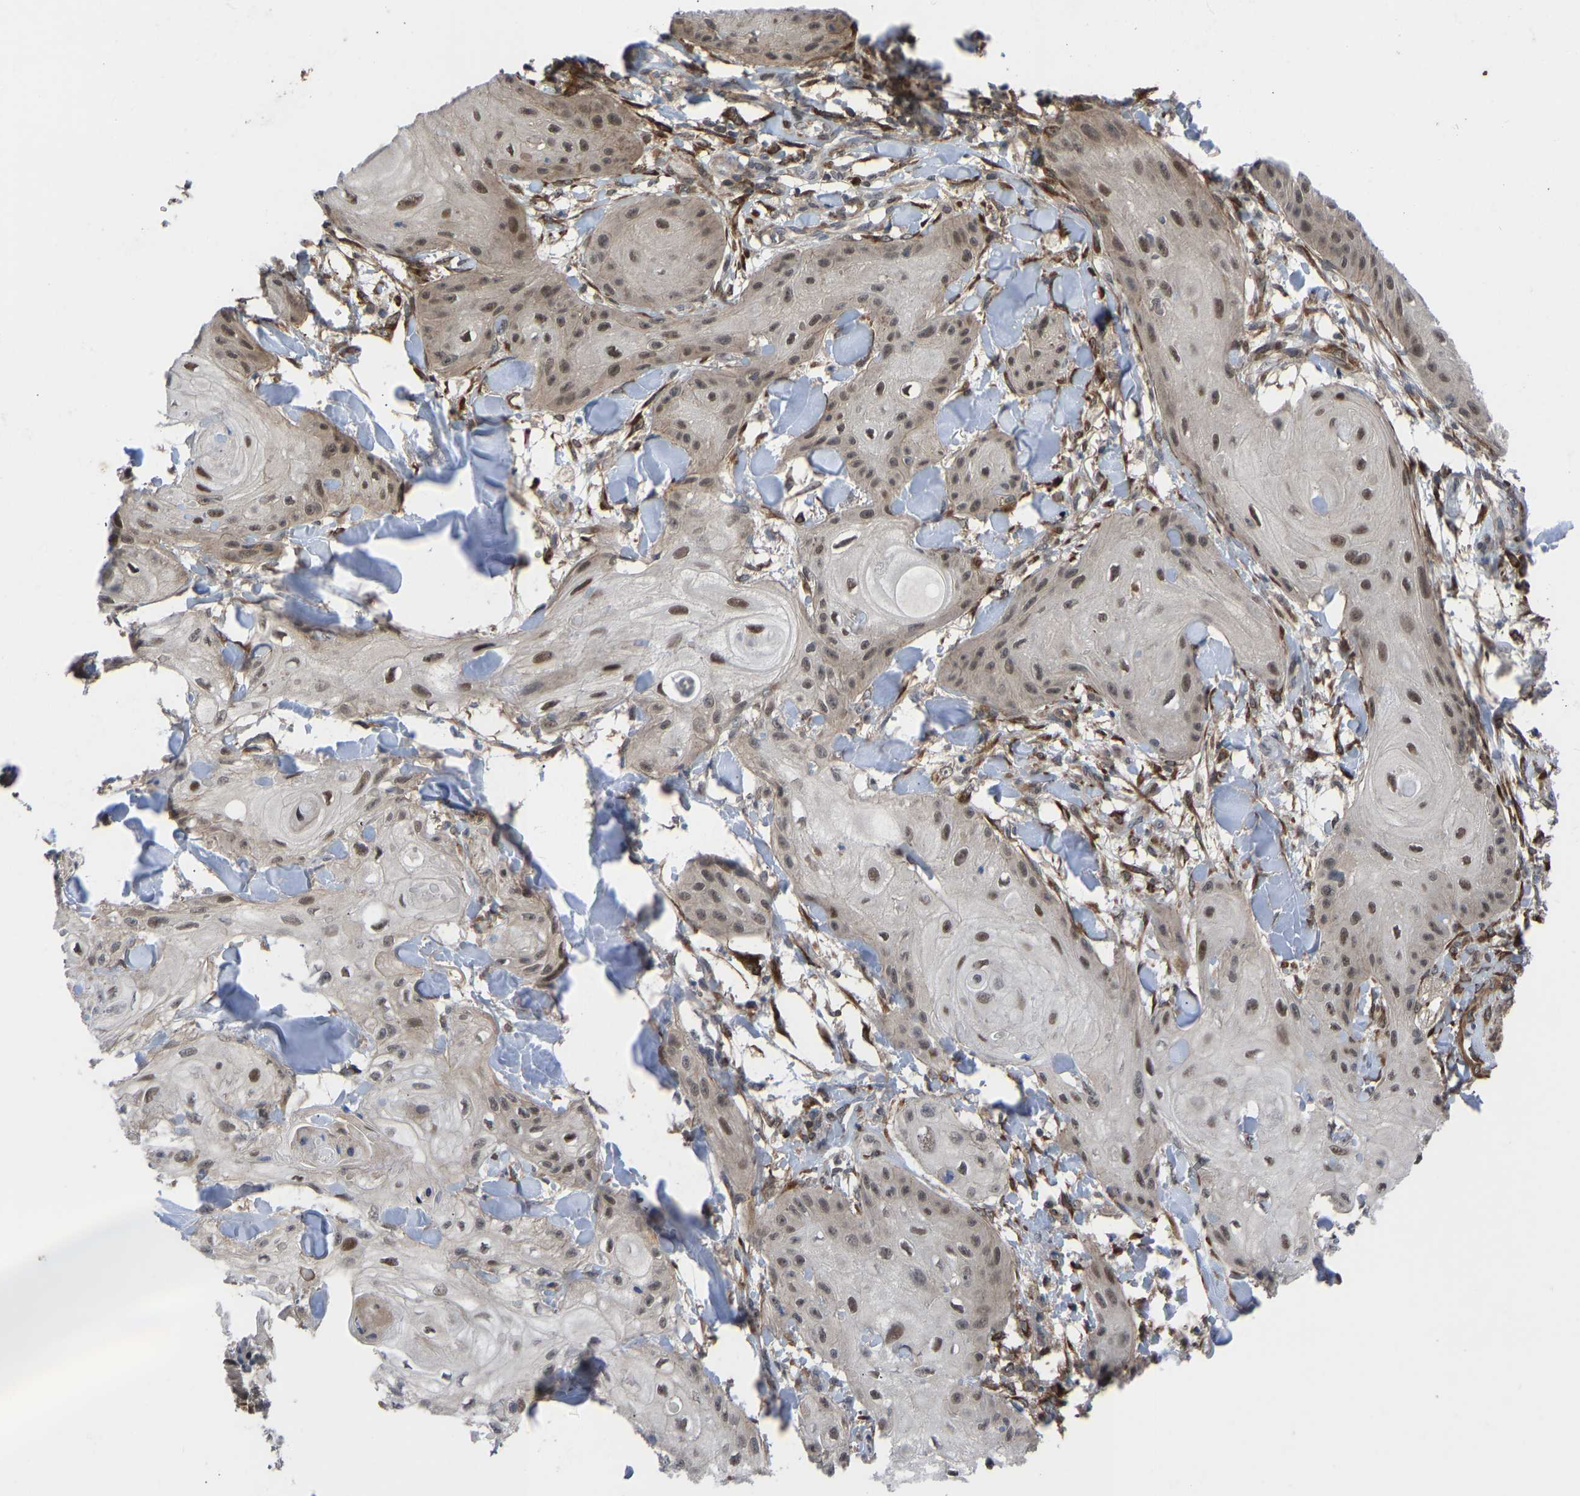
{"staining": {"intensity": "moderate", "quantity": ">75%", "location": "nuclear"}, "tissue": "skin cancer", "cell_type": "Tumor cells", "image_type": "cancer", "snomed": [{"axis": "morphology", "description": "Squamous cell carcinoma, NOS"}, {"axis": "topography", "description": "Skin"}], "caption": "DAB immunohistochemical staining of skin squamous cell carcinoma shows moderate nuclear protein staining in about >75% of tumor cells.", "gene": "CYP7B1", "patient": {"sex": "male", "age": 74}}